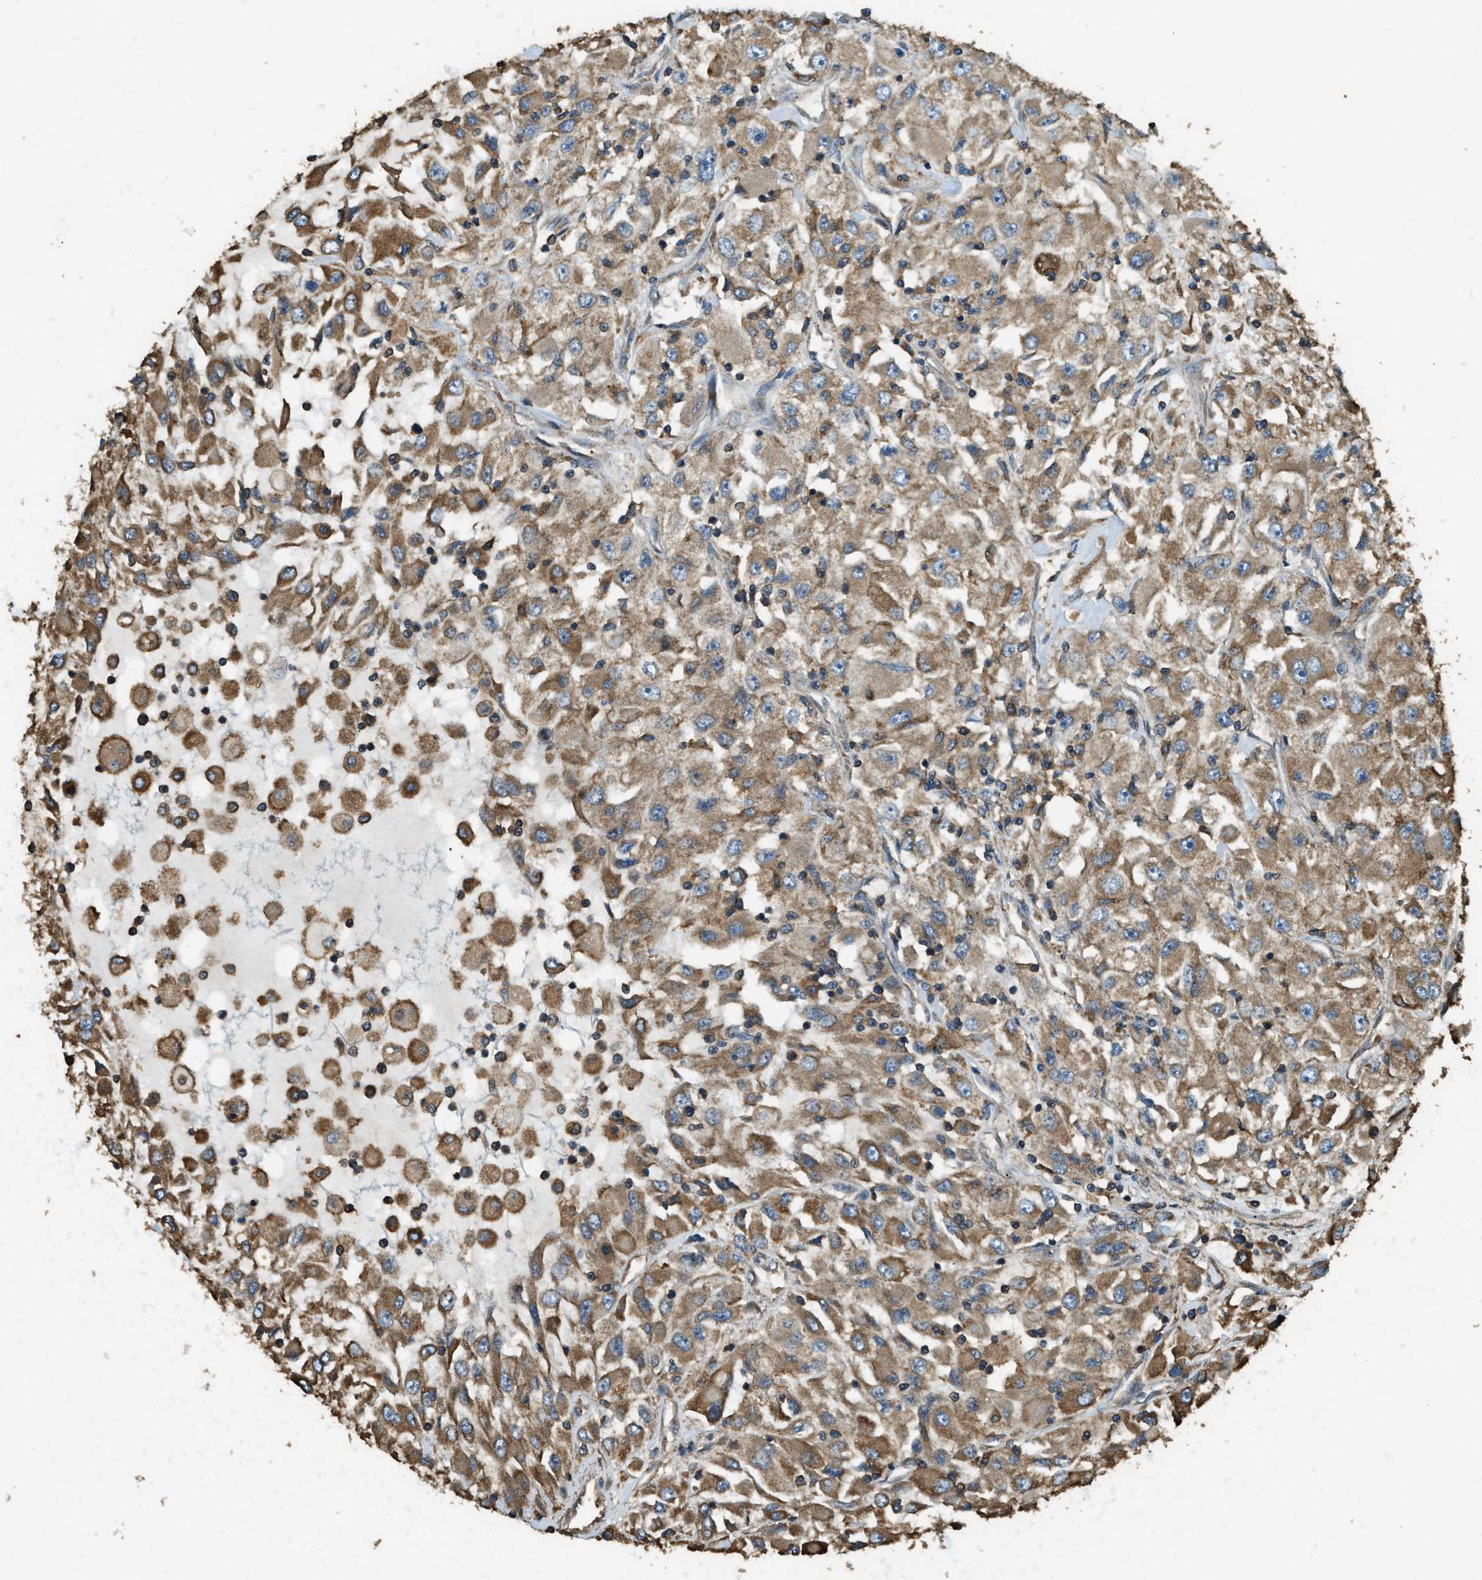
{"staining": {"intensity": "moderate", "quantity": ">75%", "location": "cytoplasmic/membranous"}, "tissue": "renal cancer", "cell_type": "Tumor cells", "image_type": "cancer", "snomed": [{"axis": "morphology", "description": "Adenocarcinoma, NOS"}, {"axis": "topography", "description": "Kidney"}], "caption": "The histopathology image exhibits a brown stain indicating the presence of a protein in the cytoplasmic/membranous of tumor cells in renal cancer (adenocarcinoma). Ihc stains the protein in brown and the nuclei are stained blue.", "gene": "ERGIC1", "patient": {"sex": "female", "age": 52}}